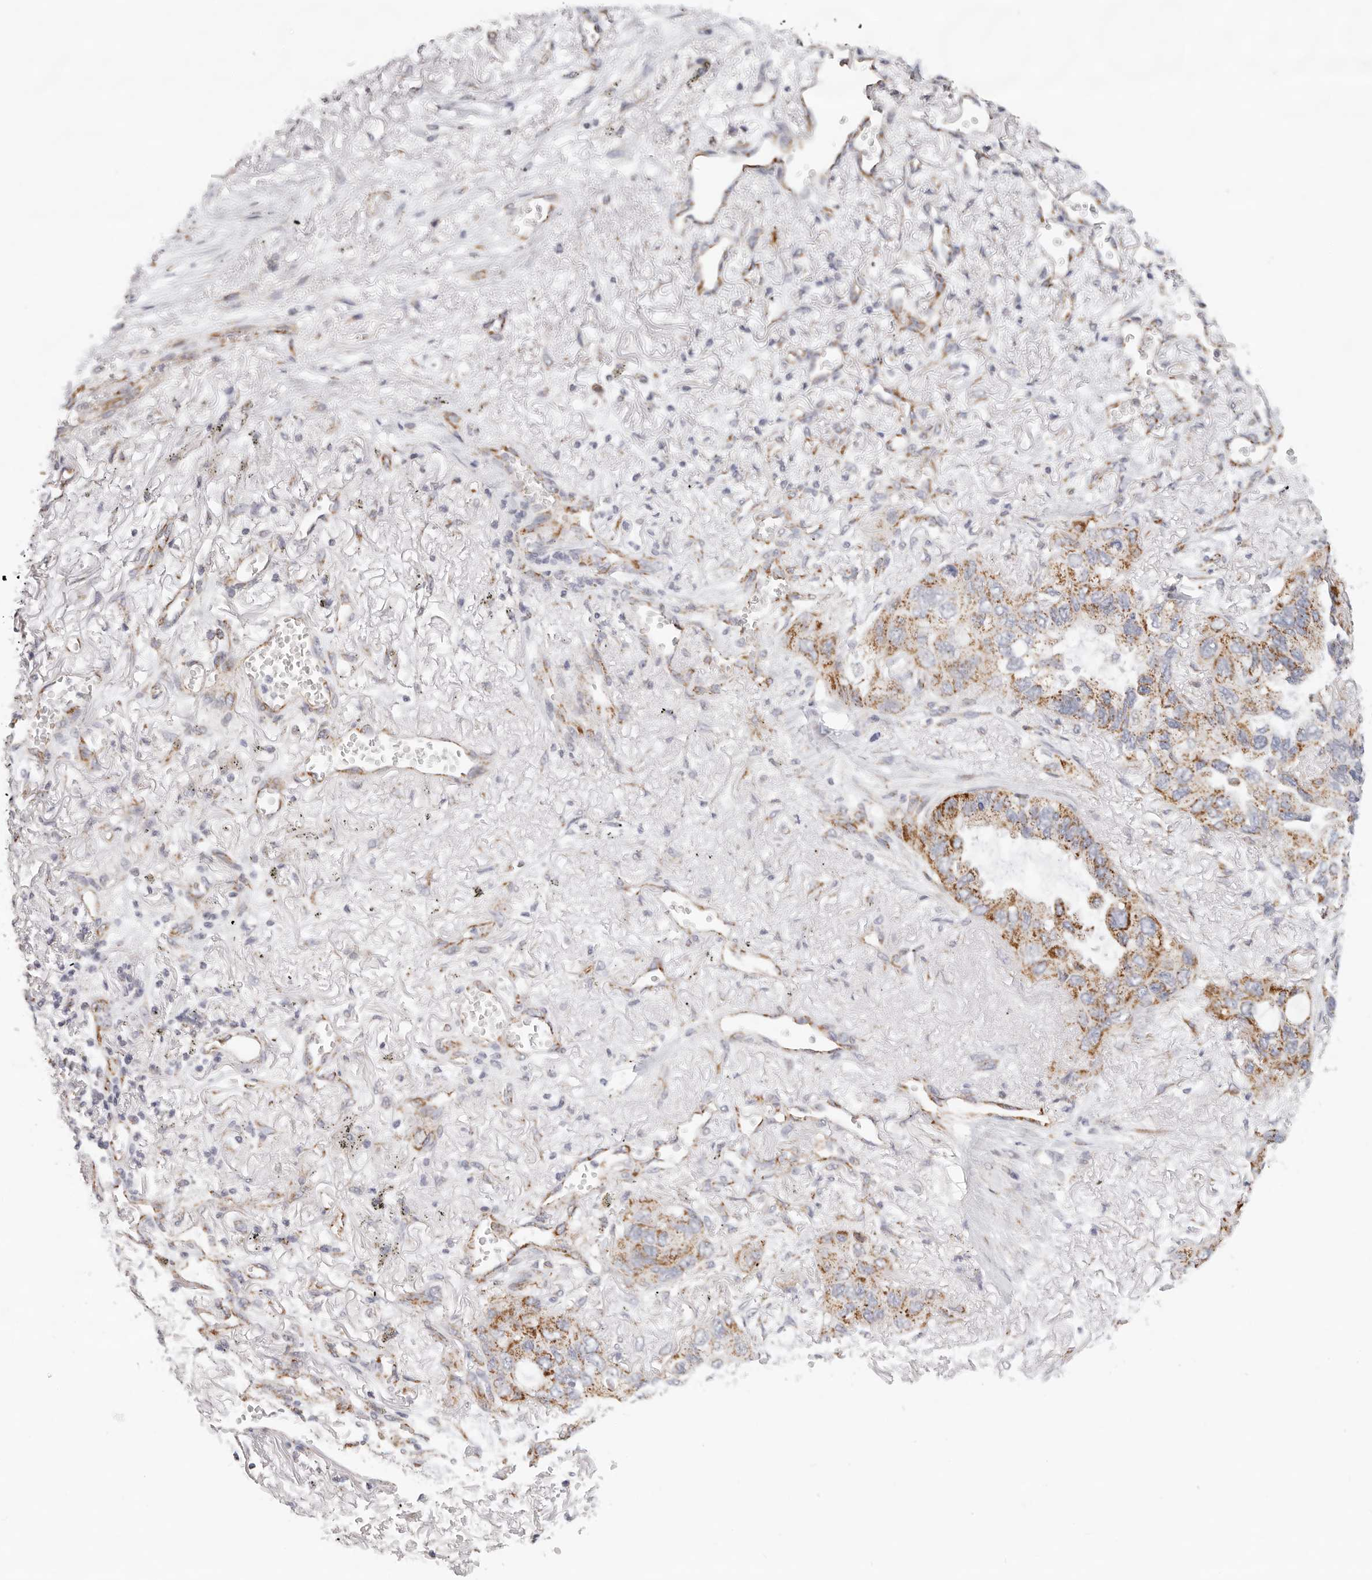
{"staining": {"intensity": "moderate", "quantity": "25%-75%", "location": "cytoplasmic/membranous"}, "tissue": "lung cancer", "cell_type": "Tumor cells", "image_type": "cancer", "snomed": [{"axis": "morphology", "description": "Squamous cell carcinoma, NOS"}, {"axis": "topography", "description": "Lung"}], "caption": "Human lung squamous cell carcinoma stained for a protein (brown) displays moderate cytoplasmic/membranous positive positivity in about 25%-75% of tumor cells.", "gene": "AFDN", "patient": {"sex": "female", "age": 73}}